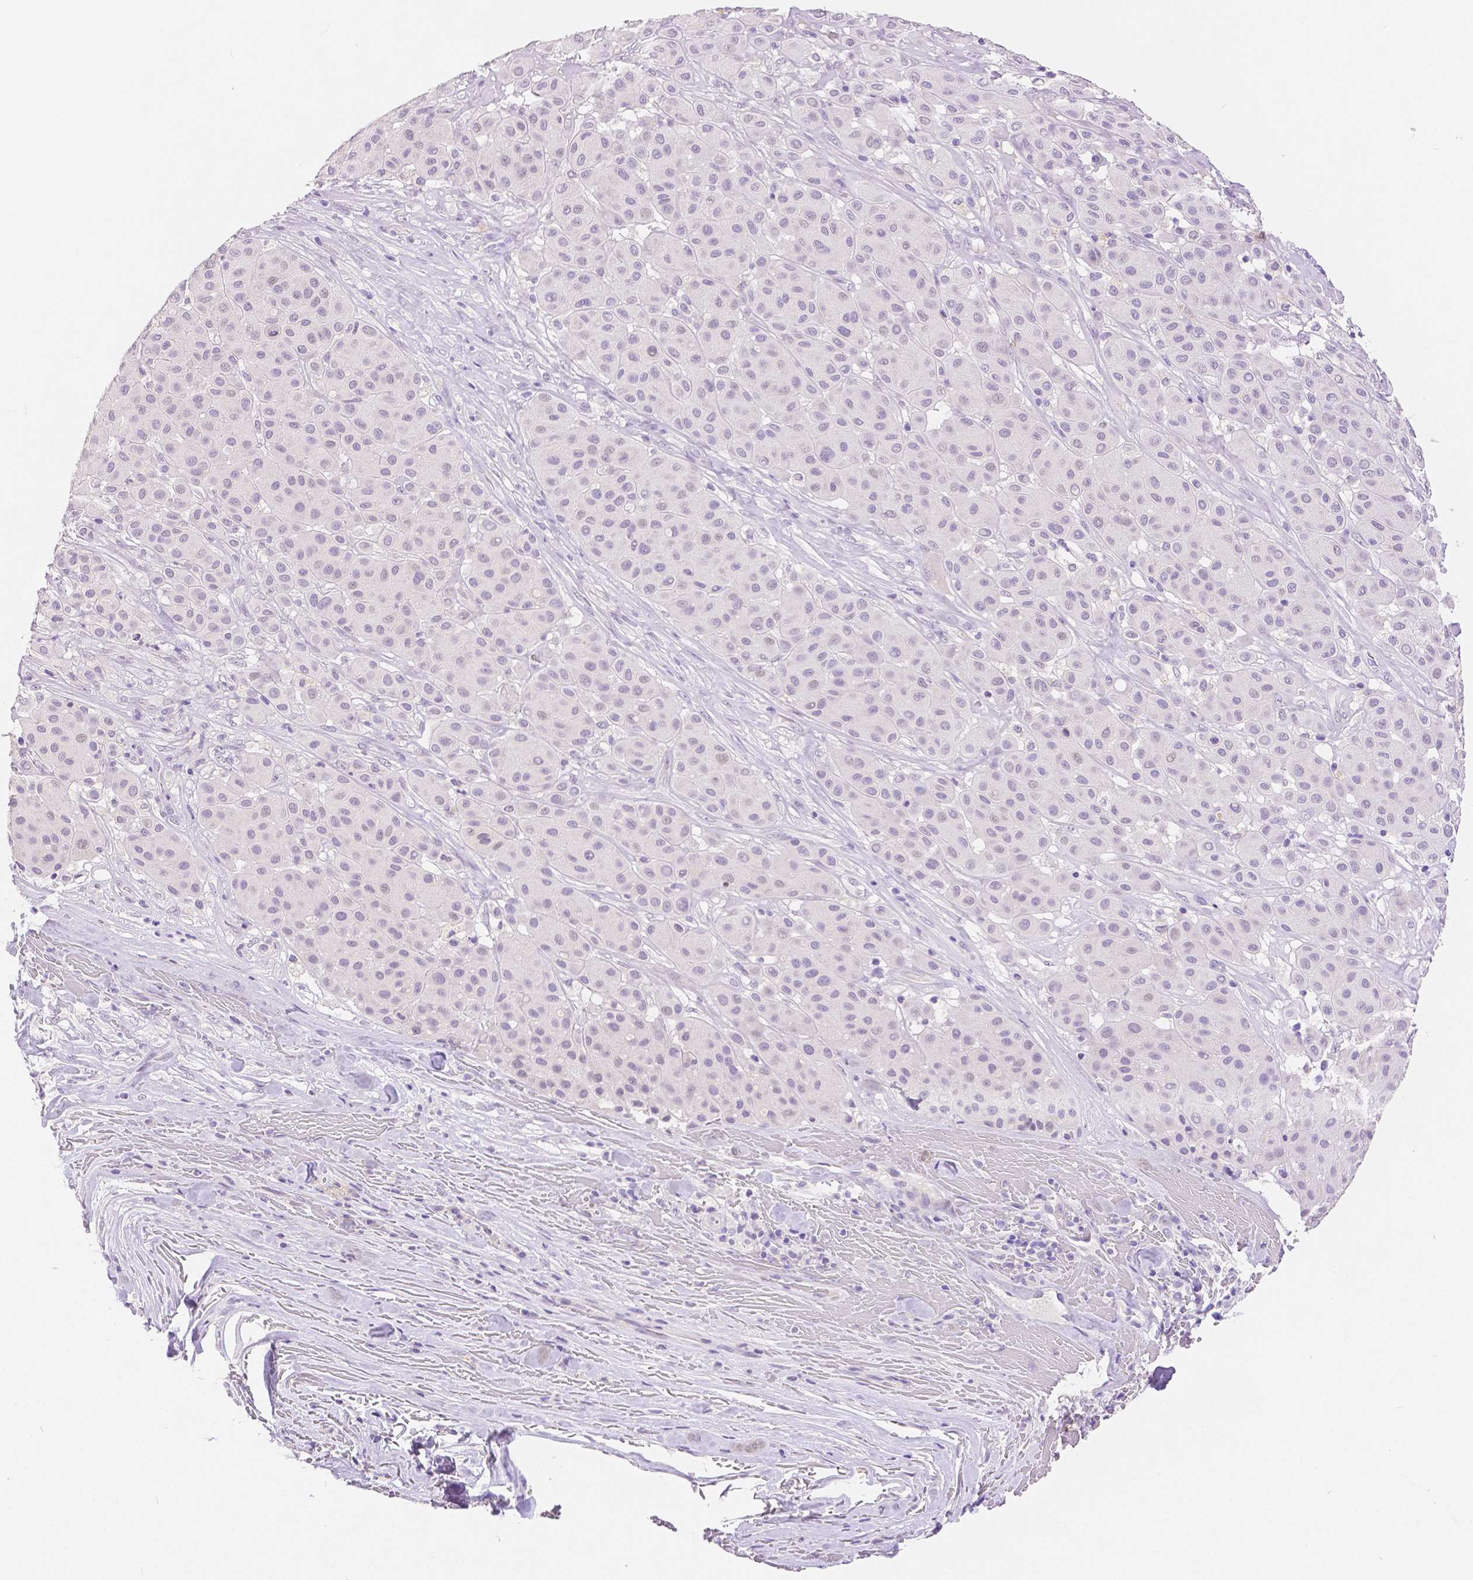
{"staining": {"intensity": "negative", "quantity": "none", "location": "none"}, "tissue": "melanoma", "cell_type": "Tumor cells", "image_type": "cancer", "snomed": [{"axis": "morphology", "description": "Malignant melanoma, Metastatic site"}, {"axis": "topography", "description": "Smooth muscle"}], "caption": "Immunohistochemistry (IHC) histopathology image of neoplastic tissue: melanoma stained with DAB (3,3'-diaminobenzidine) displays no significant protein positivity in tumor cells.", "gene": "HNF1B", "patient": {"sex": "male", "age": 41}}